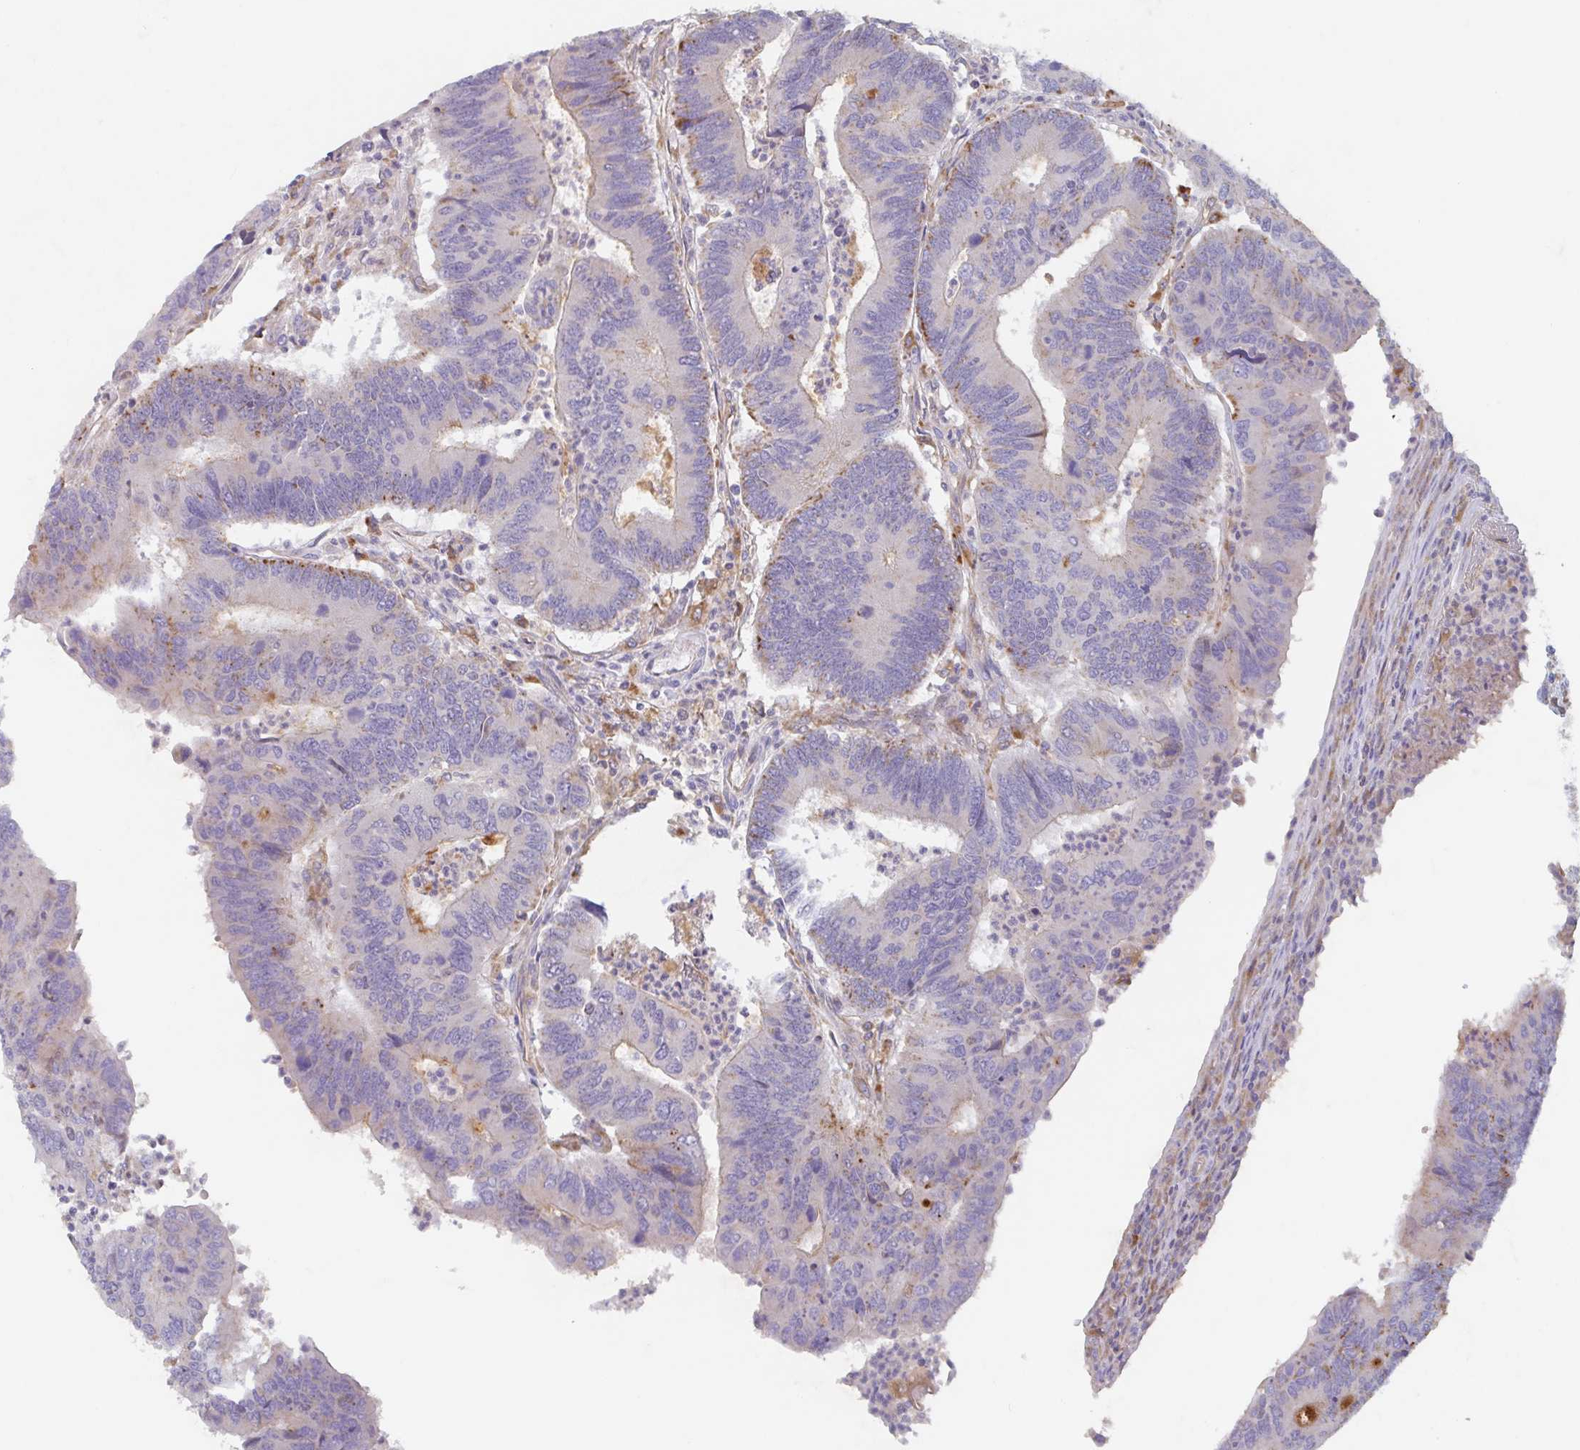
{"staining": {"intensity": "moderate", "quantity": "<25%", "location": "cytoplasmic/membranous"}, "tissue": "colorectal cancer", "cell_type": "Tumor cells", "image_type": "cancer", "snomed": [{"axis": "morphology", "description": "Adenocarcinoma, NOS"}, {"axis": "topography", "description": "Colon"}], "caption": "Immunohistochemical staining of adenocarcinoma (colorectal) shows low levels of moderate cytoplasmic/membranous expression in approximately <25% of tumor cells.", "gene": "MANBA", "patient": {"sex": "female", "age": 67}}